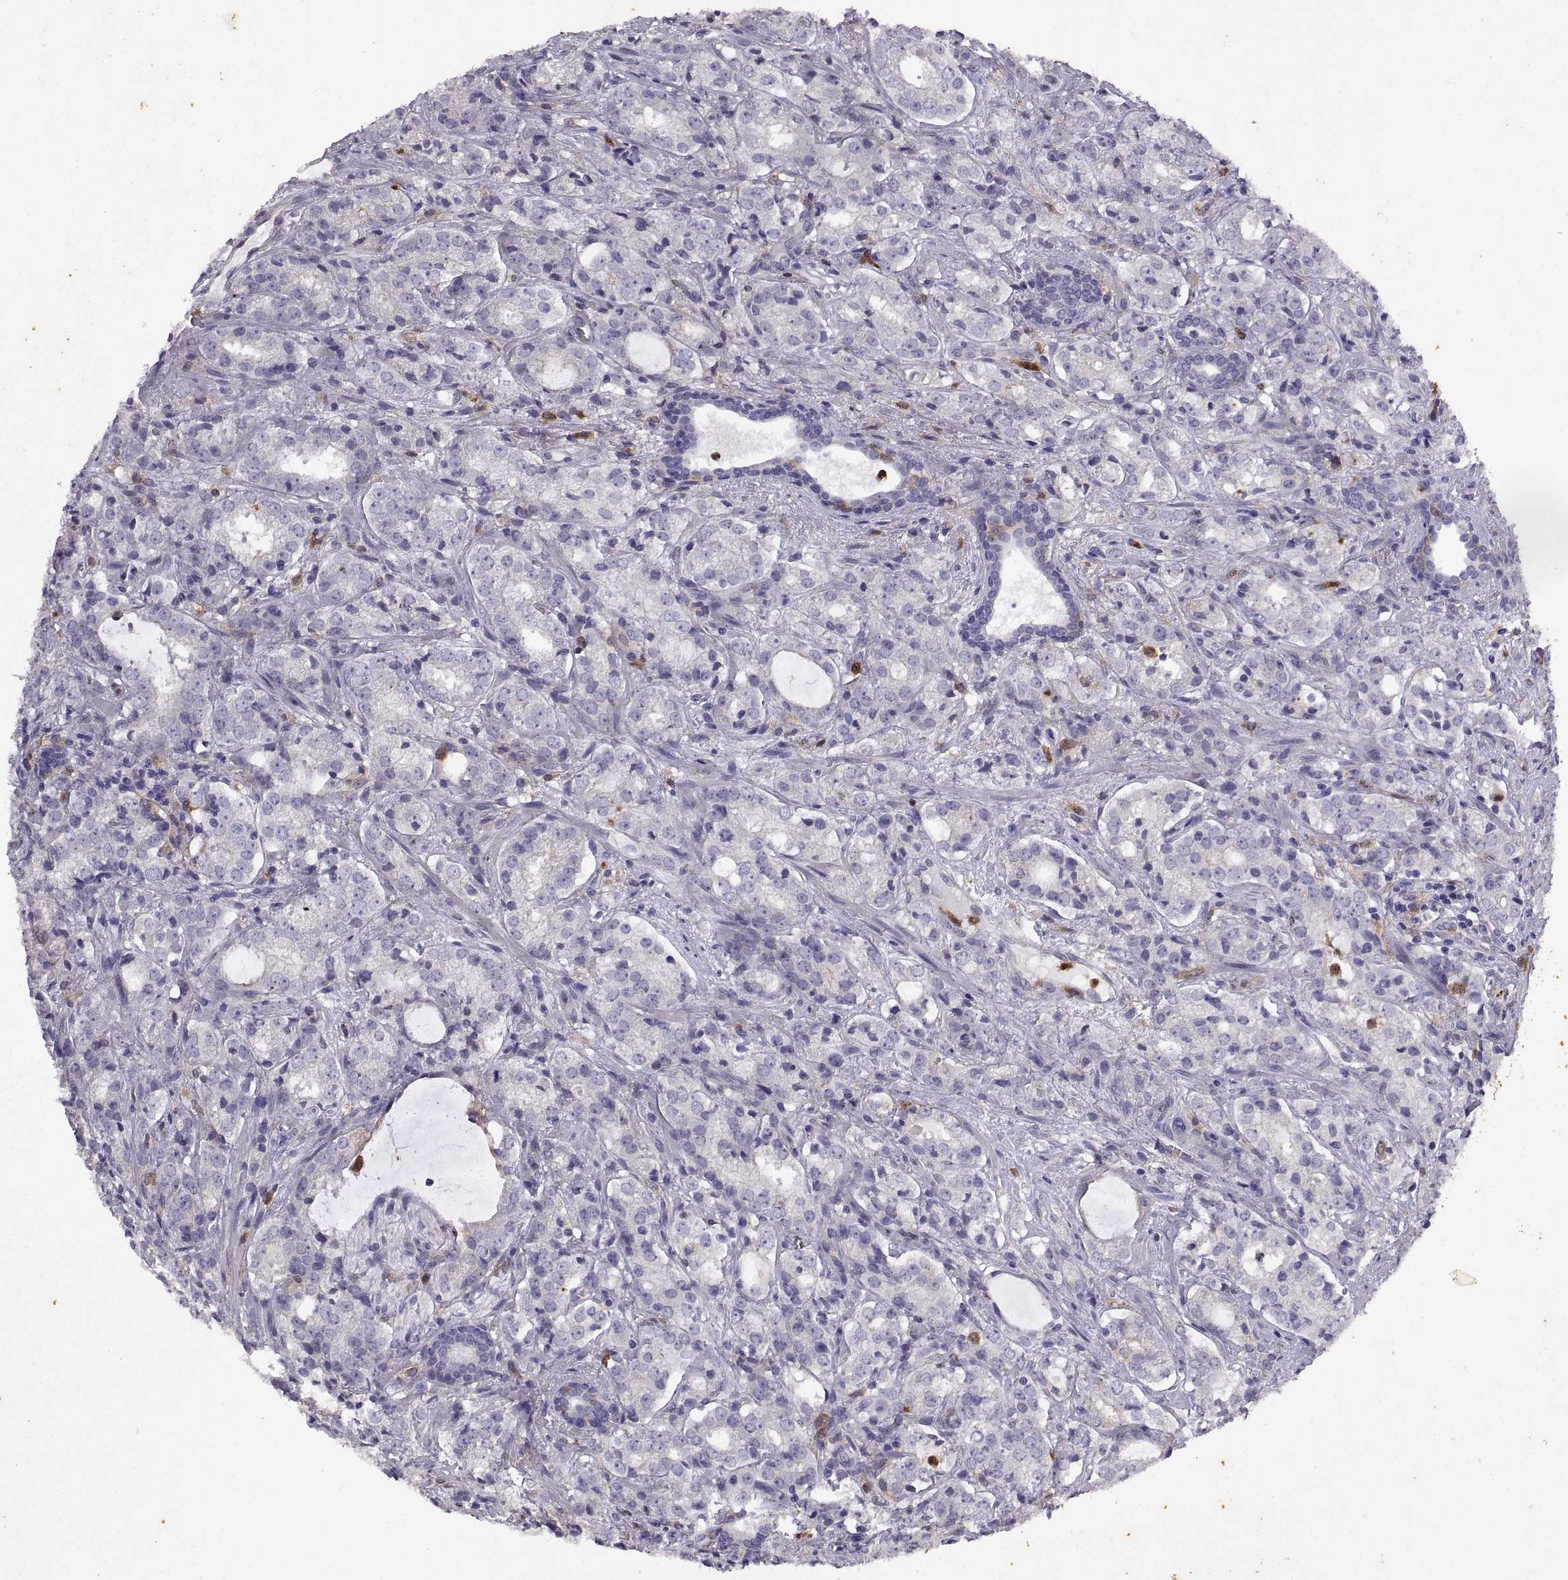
{"staining": {"intensity": "negative", "quantity": "none", "location": "none"}, "tissue": "prostate cancer", "cell_type": "Tumor cells", "image_type": "cancer", "snomed": [{"axis": "morphology", "description": "Adenocarcinoma, NOS"}, {"axis": "topography", "description": "Prostate"}], "caption": "This is an IHC micrograph of prostate cancer (adenocarcinoma). There is no expression in tumor cells.", "gene": "DOK3", "patient": {"sex": "male", "age": 66}}